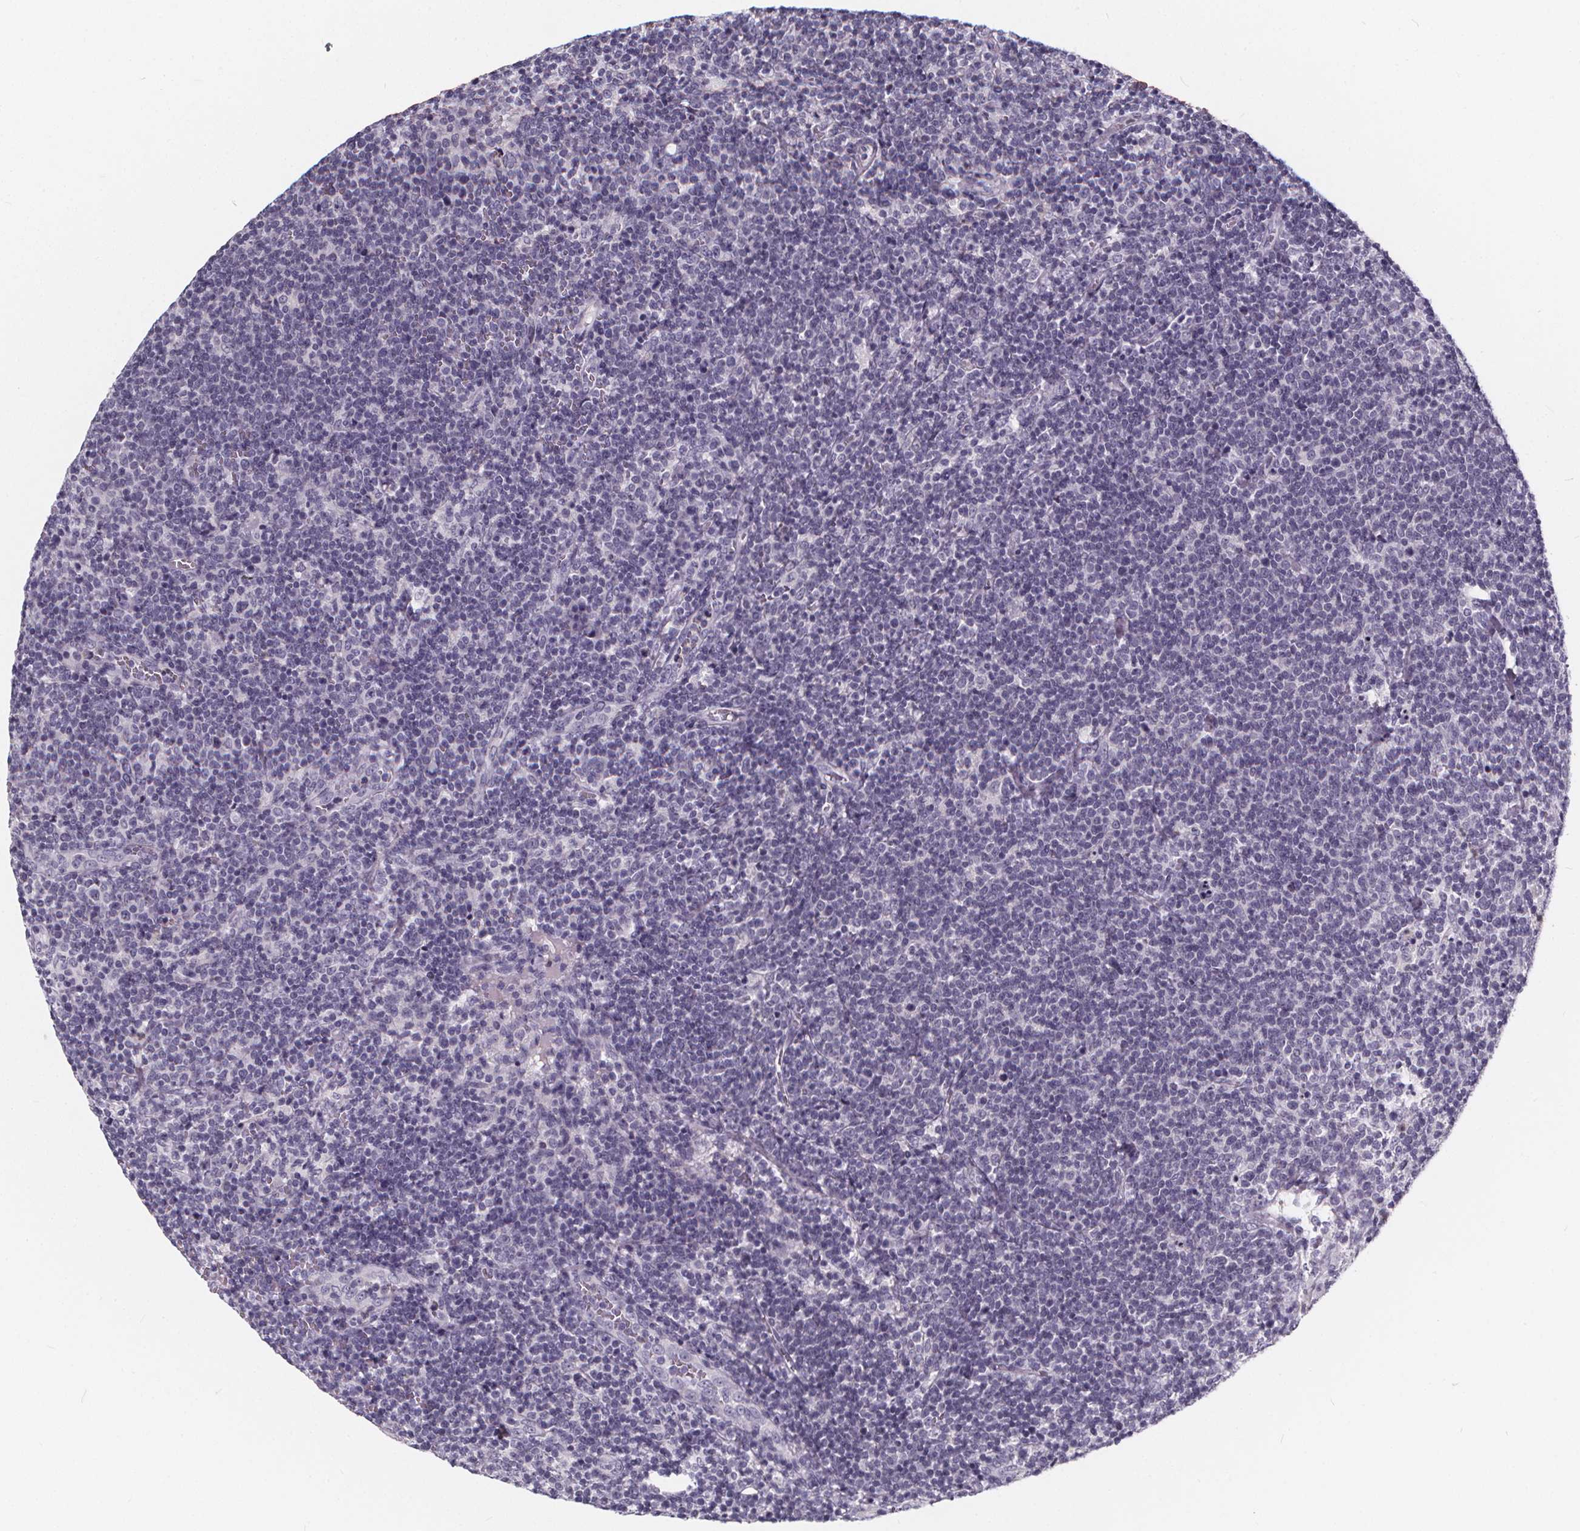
{"staining": {"intensity": "negative", "quantity": "none", "location": "none"}, "tissue": "lymphoma", "cell_type": "Tumor cells", "image_type": "cancer", "snomed": [{"axis": "morphology", "description": "Malignant lymphoma, non-Hodgkin's type, High grade"}, {"axis": "topography", "description": "Lymph node"}], "caption": "A micrograph of lymphoma stained for a protein displays no brown staining in tumor cells.", "gene": "SPEF2", "patient": {"sex": "male", "age": 61}}